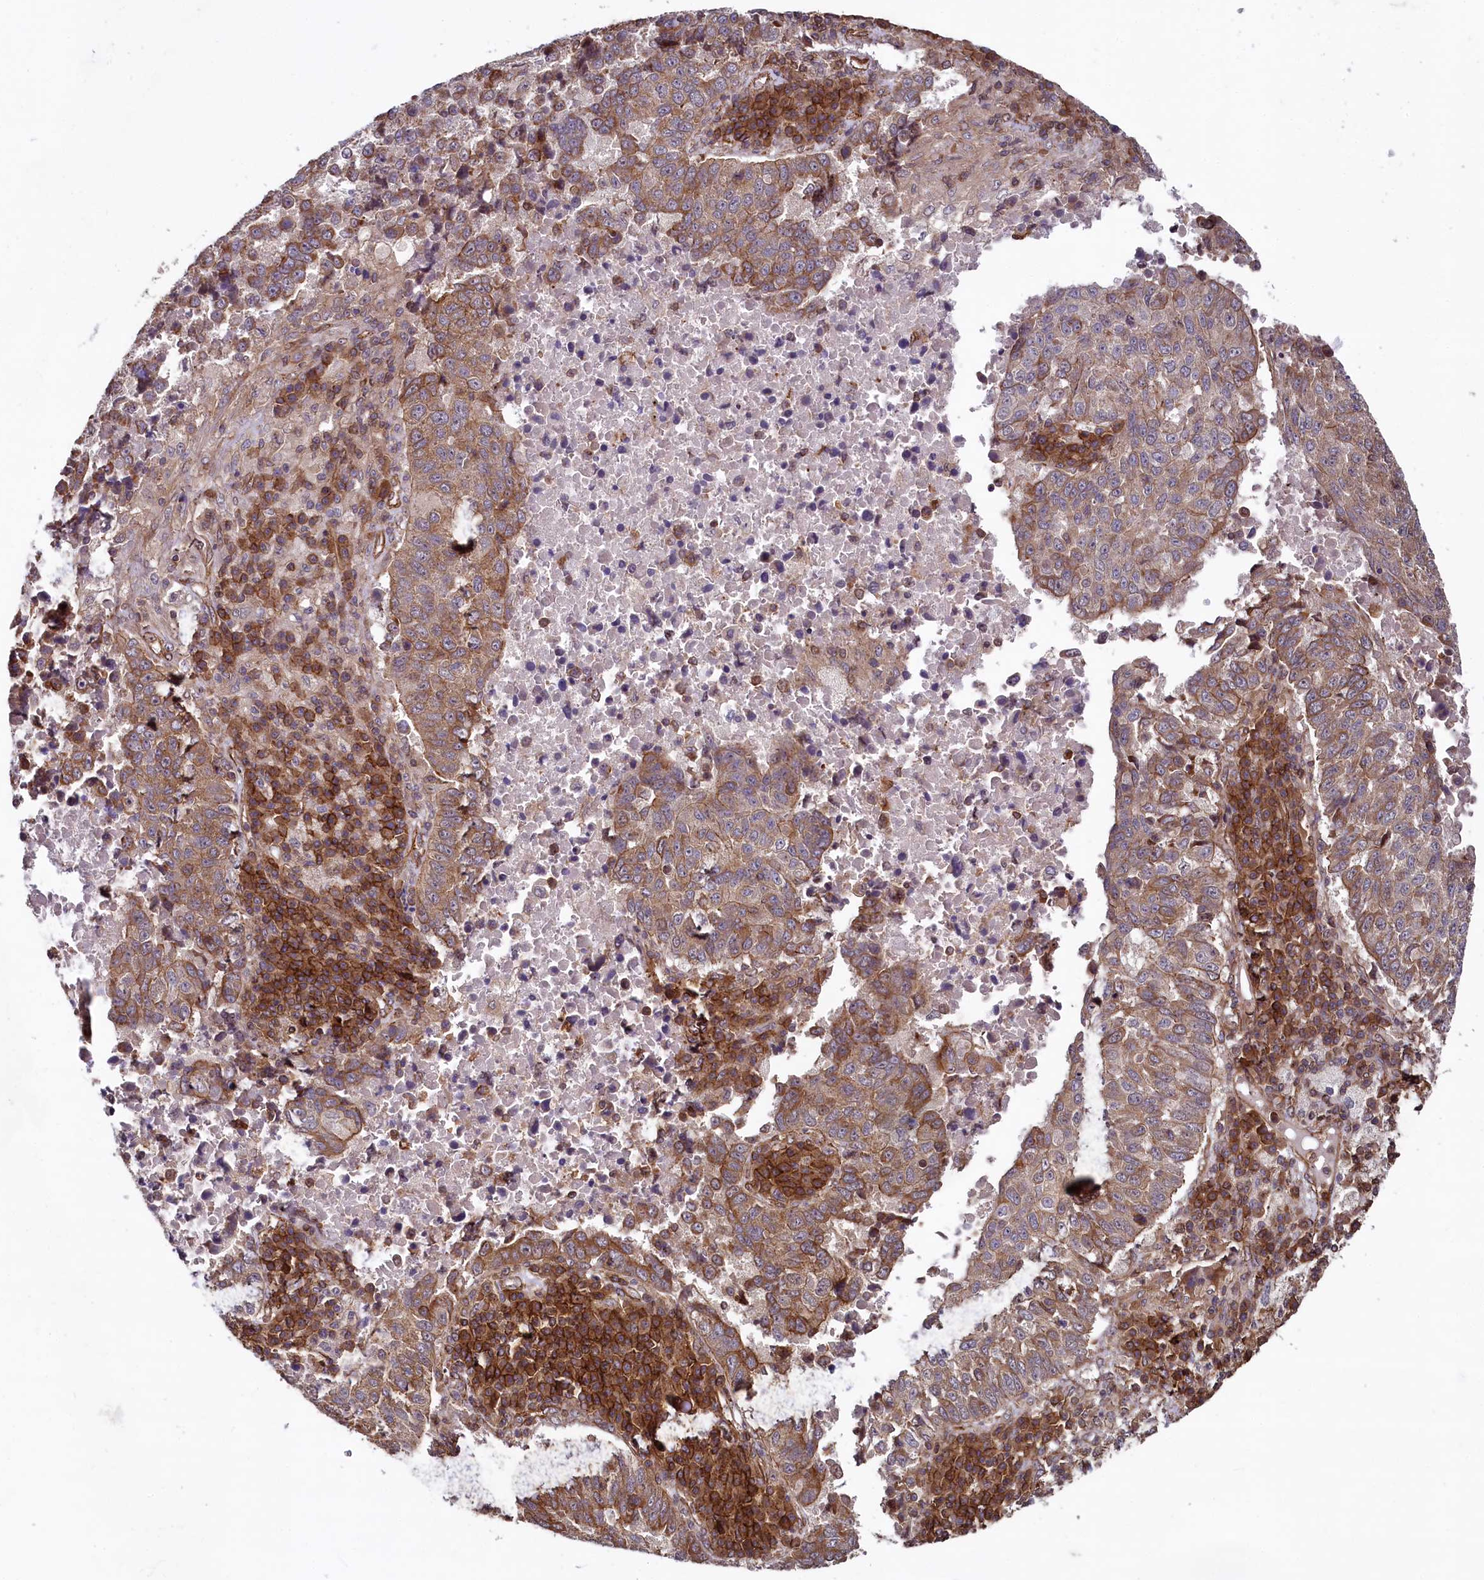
{"staining": {"intensity": "moderate", "quantity": ">75%", "location": "cytoplasmic/membranous"}, "tissue": "lung cancer", "cell_type": "Tumor cells", "image_type": "cancer", "snomed": [{"axis": "morphology", "description": "Squamous cell carcinoma, NOS"}, {"axis": "topography", "description": "Lung"}], "caption": "The micrograph displays immunohistochemical staining of lung cancer. There is moderate cytoplasmic/membranous positivity is appreciated in approximately >75% of tumor cells.", "gene": "SVIP", "patient": {"sex": "male", "age": 73}}